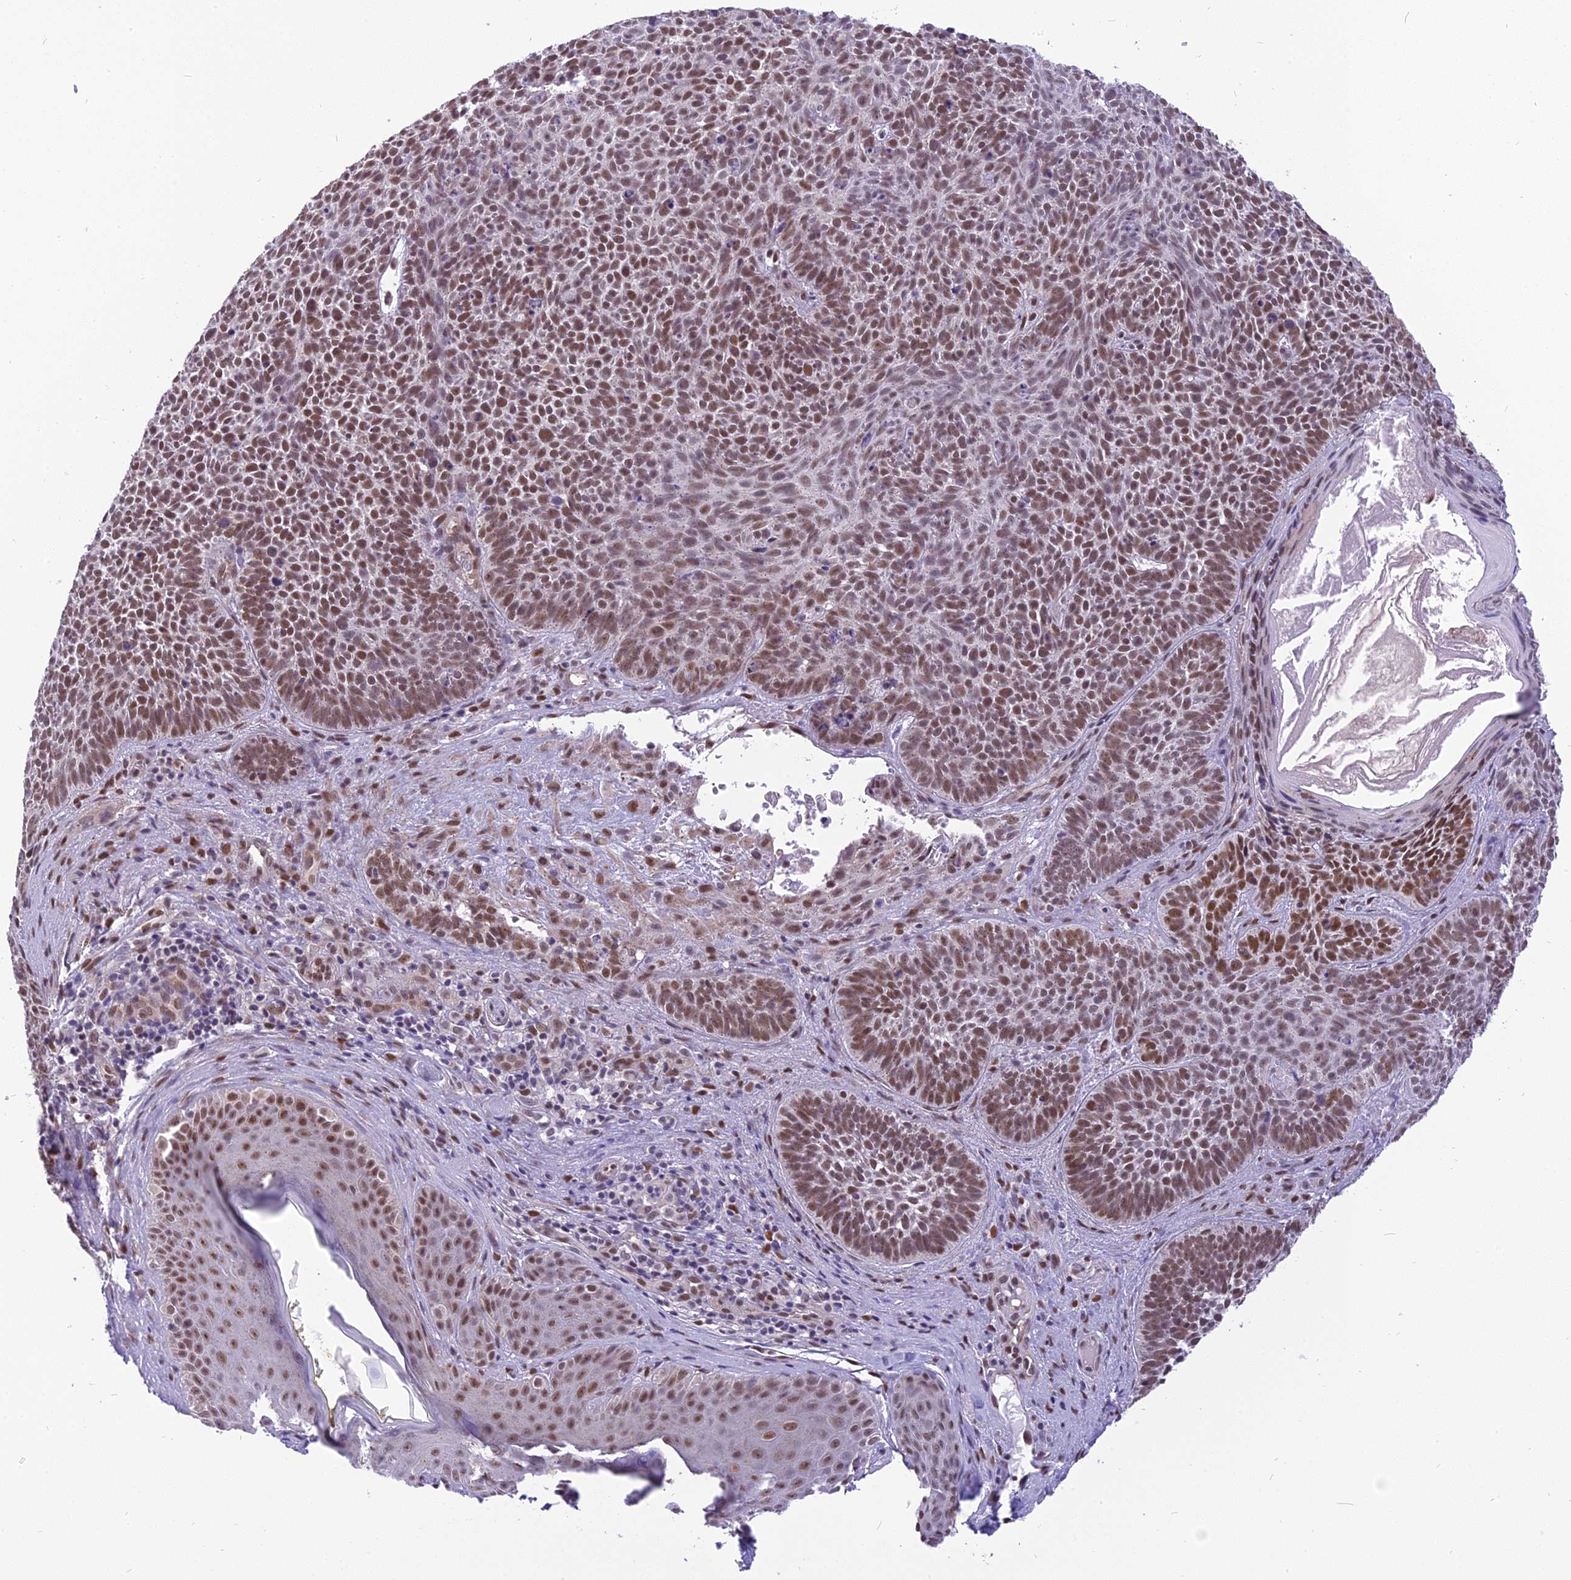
{"staining": {"intensity": "moderate", "quantity": ">75%", "location": "nuclear"}, "tissue": "skin cancer", "cell_type": "Tumor cells", "image_type": "cancer", "snomed": [{"axis": "morphology", "description": "Basal cell carcinoma"}, {"axis": "topography", "description": "Skin"}], "caption": "This is a histology image of immunohistochemistry (IHC) staining of skin basal cell carcinoma, which shows moderate staining in the nuclear of tumor cells.", "gene": "IRF2BP1", "patient": {"sex": "male", "age": 85}}